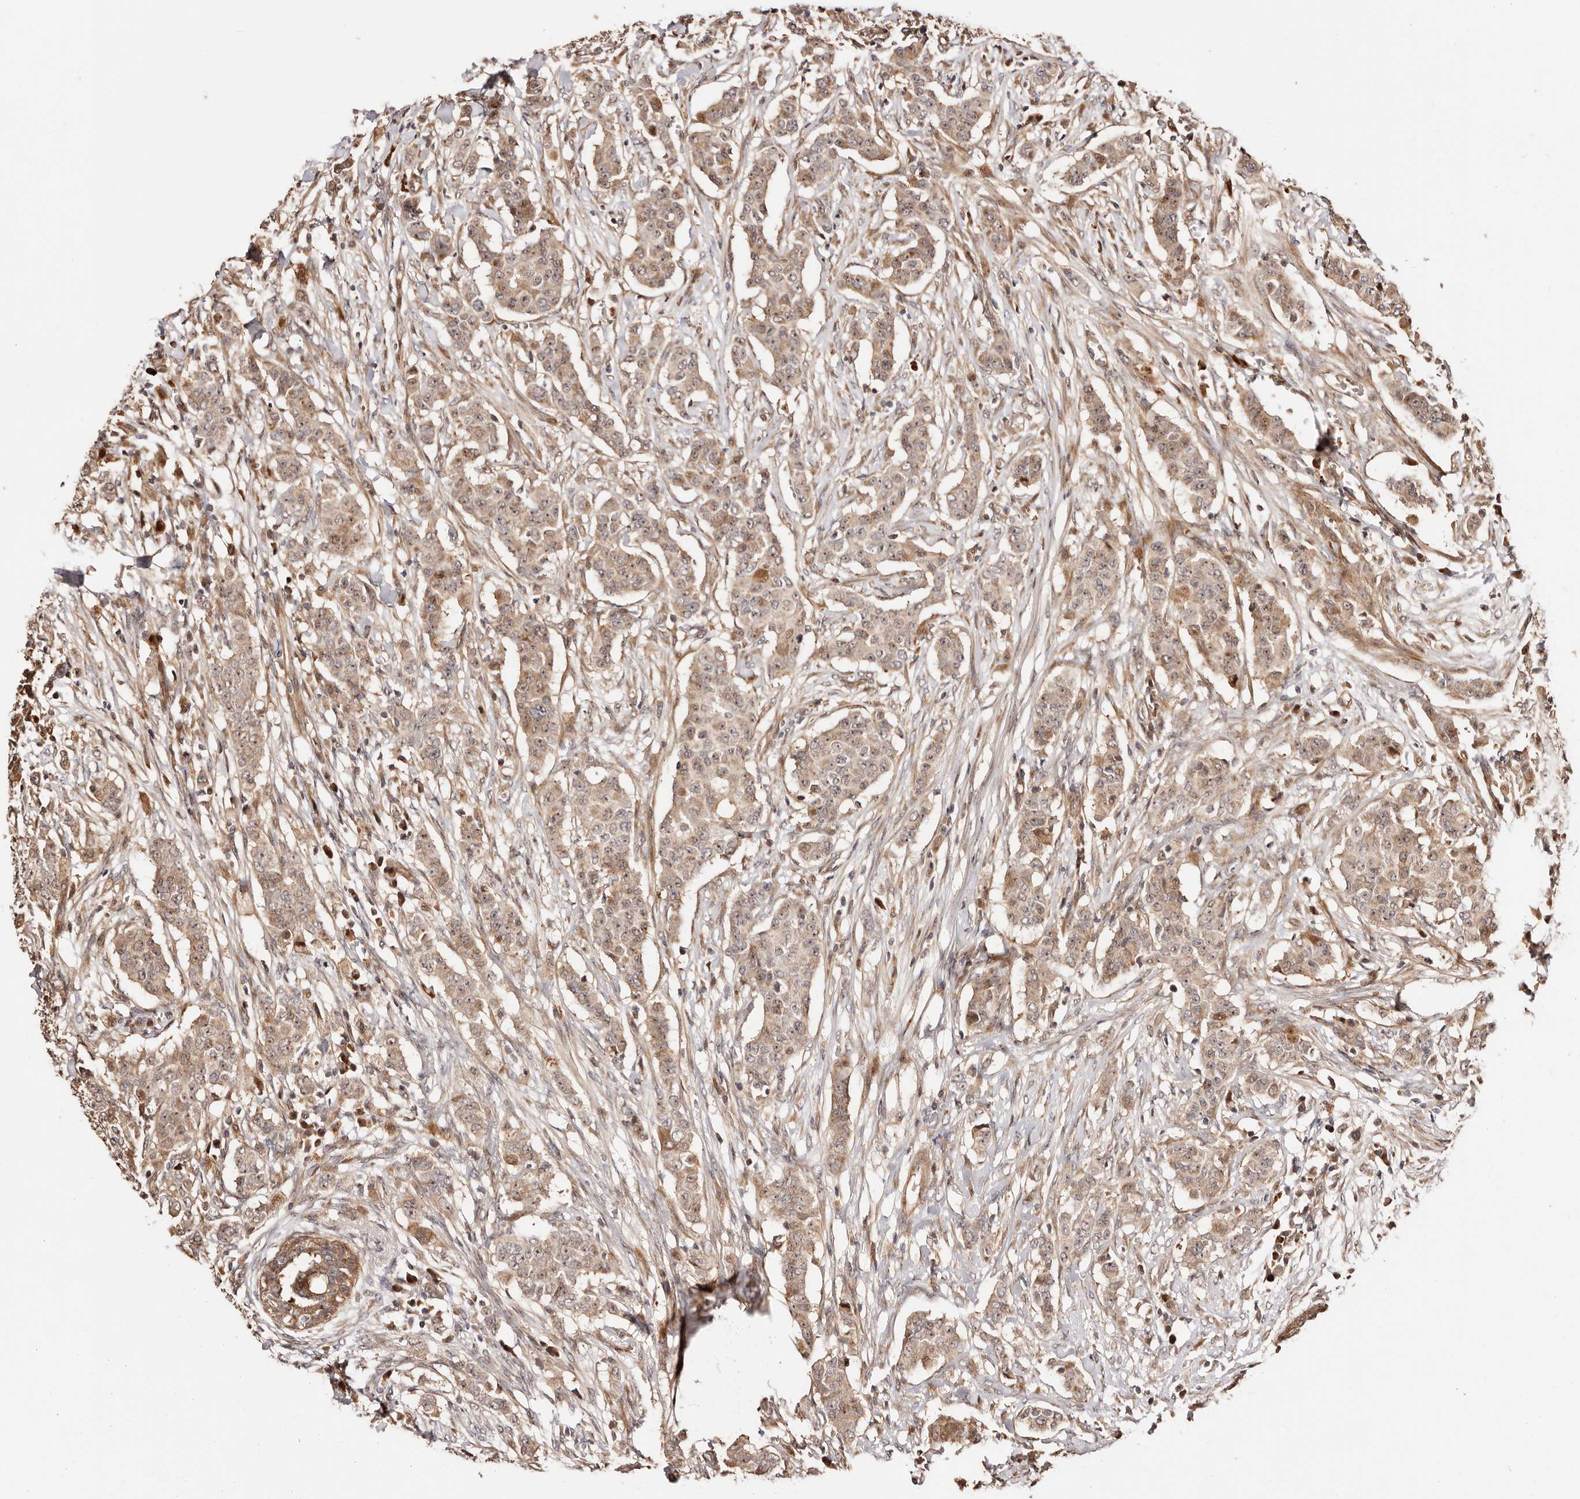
{"staining": {"intensity": "moderate", "quantity": ">75%", "location": "cytoplasmic/membranous,nuclear"}, "tissue": "breast cancer", "cell_type": "Tumor cells", "image_type": "cancer", "snomed": [{"axis": "morphology", "description": "Duct carcinoma"}, {"axis": "topography", "description": "Breast"}], "caption": "This image exhibits IHC staining of human breast intraductal carcinoma, with medium moderate cytoplasmic/membranous and nuclear staining in about >75% of tumor cells.", "gene": "PTPN22", "patient": {"sex": "female", "age": 40}}